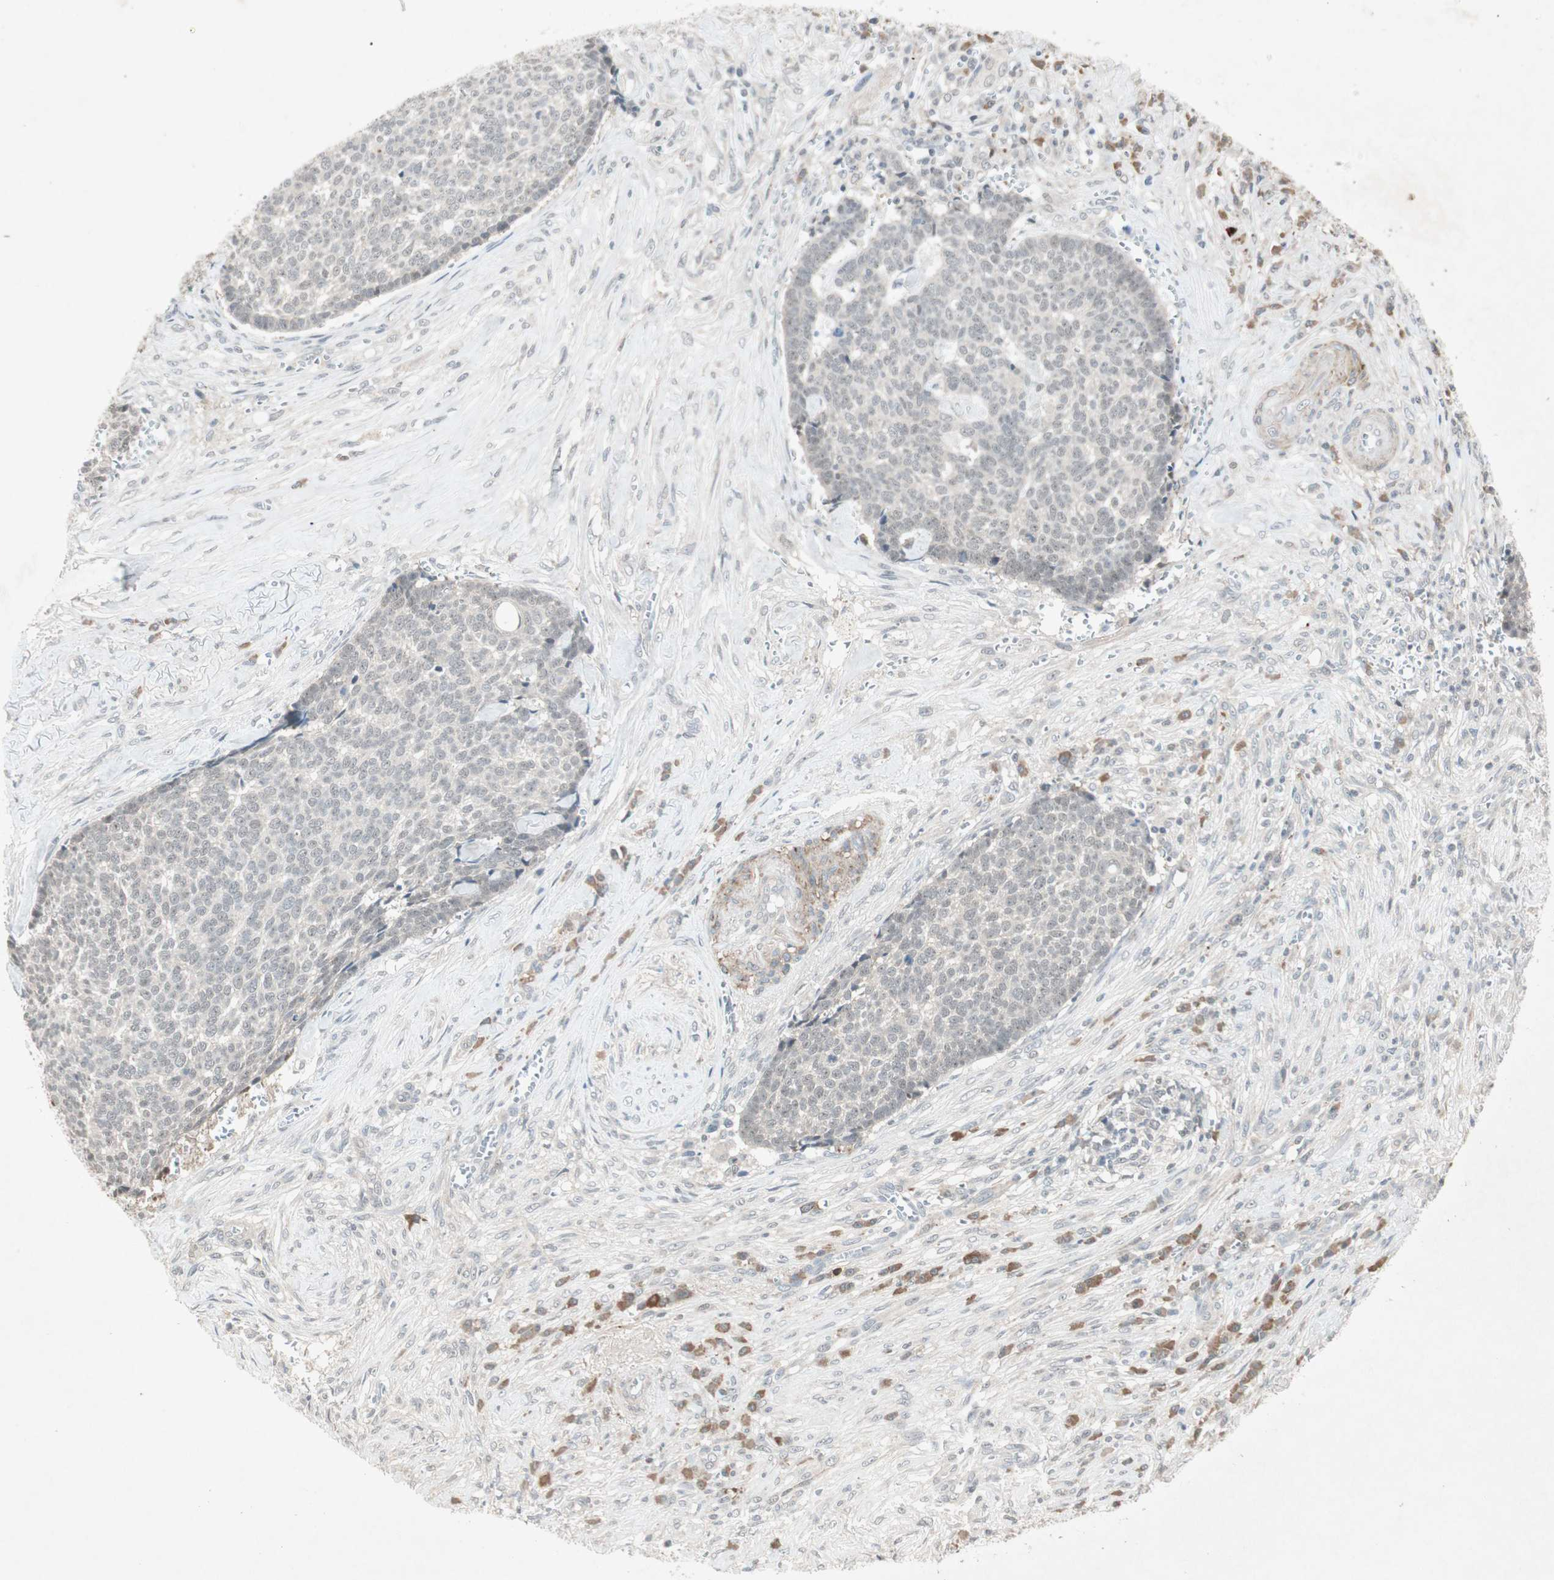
{"staining": {"intensity": "weak", "quantity": "25%-75%", "location": "nuclear"}, "tissue": "skin cancer", "cell_type": "Tumor cells", "image_type": "cancer", "snomed": [{"axis": "morphology", "description": "Basal cell carcinoma"}, {"axis": "topography", "description": "Skin"}], "caption": "Immunohistochemistry (IHC) staining of skin basal cell carcinoma, which exhibits low levels of weak nuclear expression in approximately 25%-75% of tumor cells indicating weak nuclear protein staining. The staining was performed using DAB (3,3'-diaminobenzidine) (brown) for protein detection and nuclei were counterstained in hematoxylin (blue).", "gene": "RNGTT", "patient": {"sex": "male", "age": 84}}